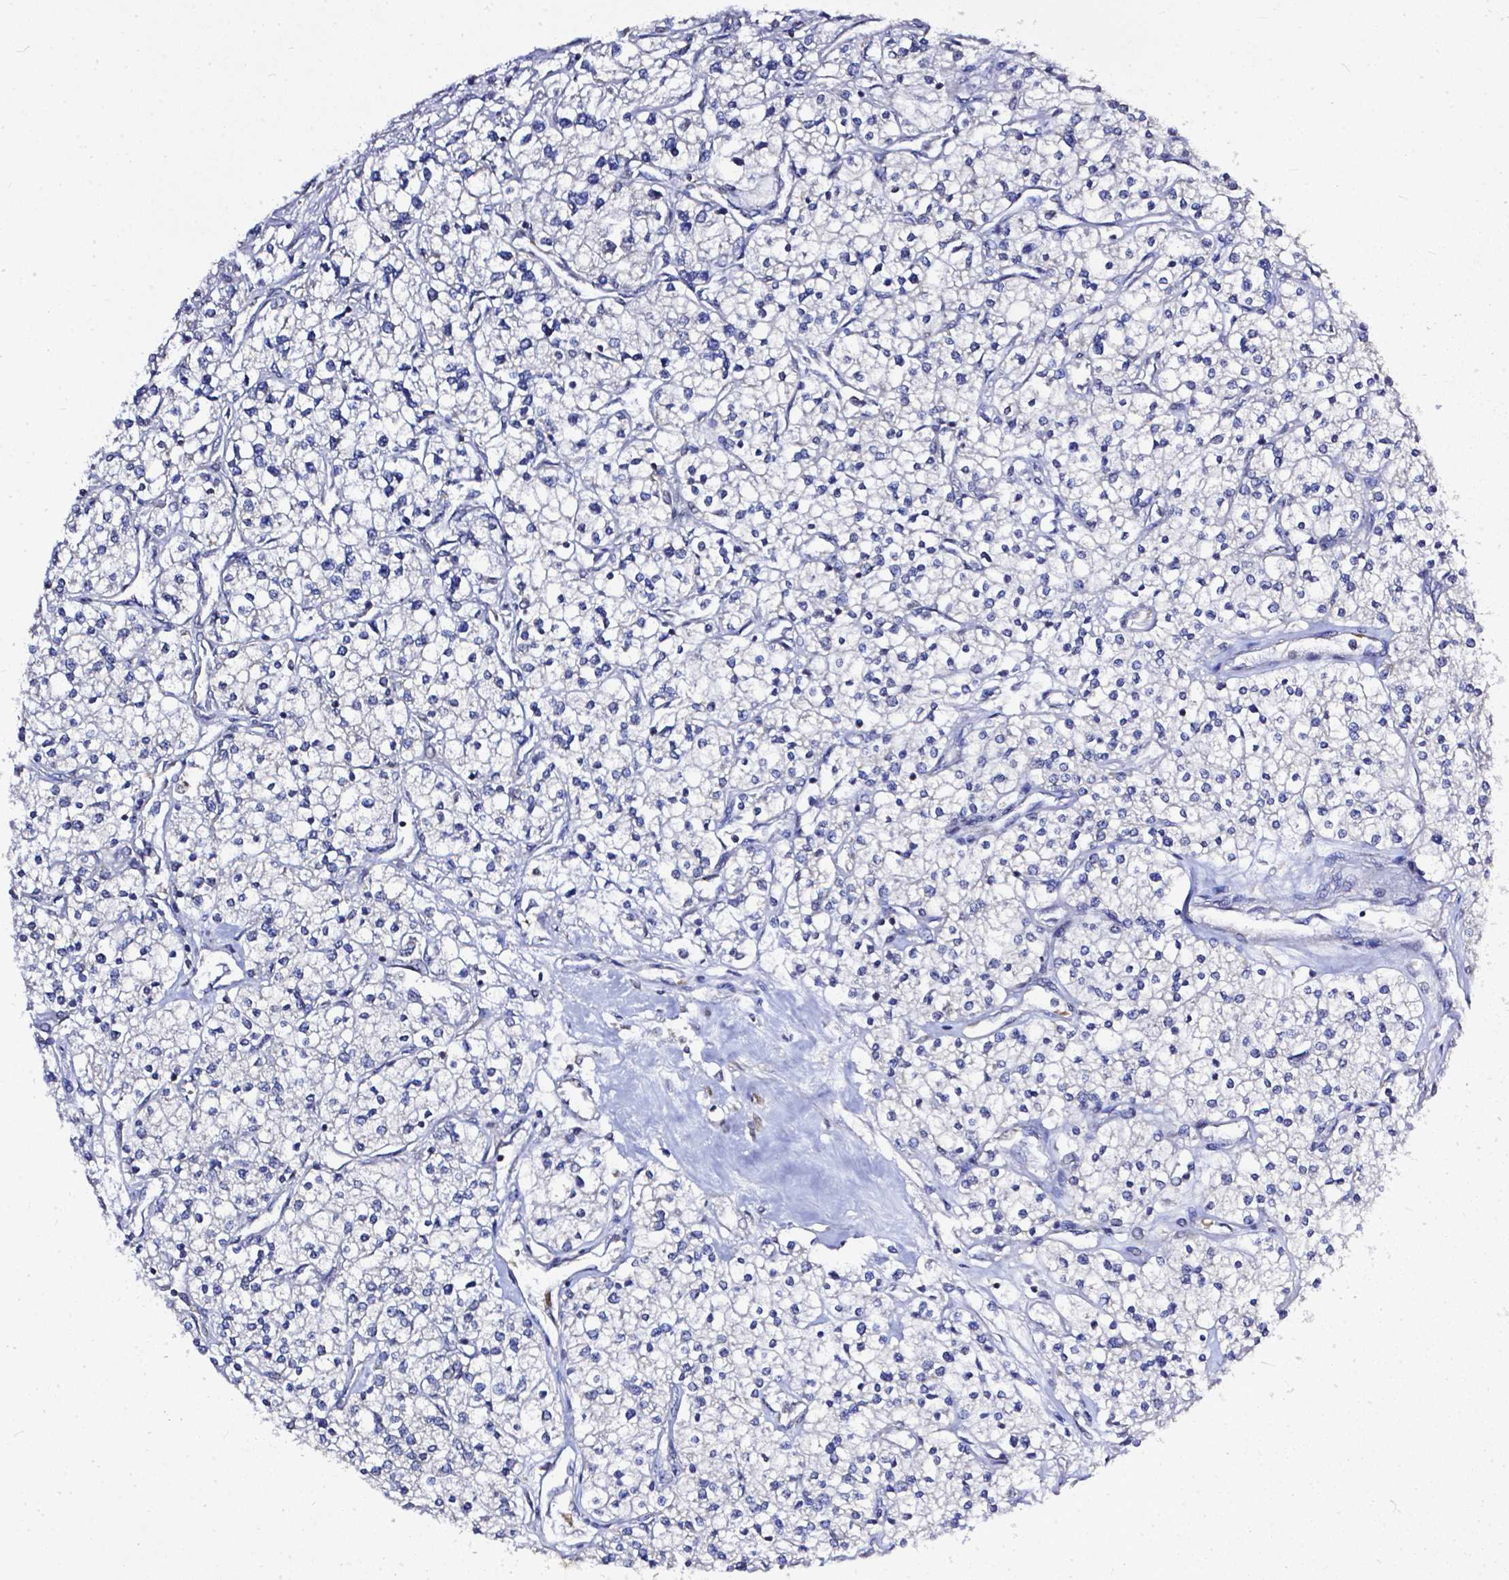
{"staining": {"intensity": "negative", "quantity": "none", "location": "none"}, "tissue": "renal cancer", "cell_type": "Tumor cells", "image_type": "cancer", "snomed": [{"axis": "morphology", "description": "Adenocarcinoma, NOS"}, {"axis": "topography", "description": "Kidney"}], "caption": "DAB immunohistochemical staining of human adenocarcinoma (renal) demonstrates no significant positivity in tumor cells. (Stains: DAB (3,3'-diaminobenzidine) IHC with hematoxylin counter stain, Microscopy: brightfield microscopy at high magnification).", "gene": "OTUB1", "patient": {"sex": "male", "age": 80}}